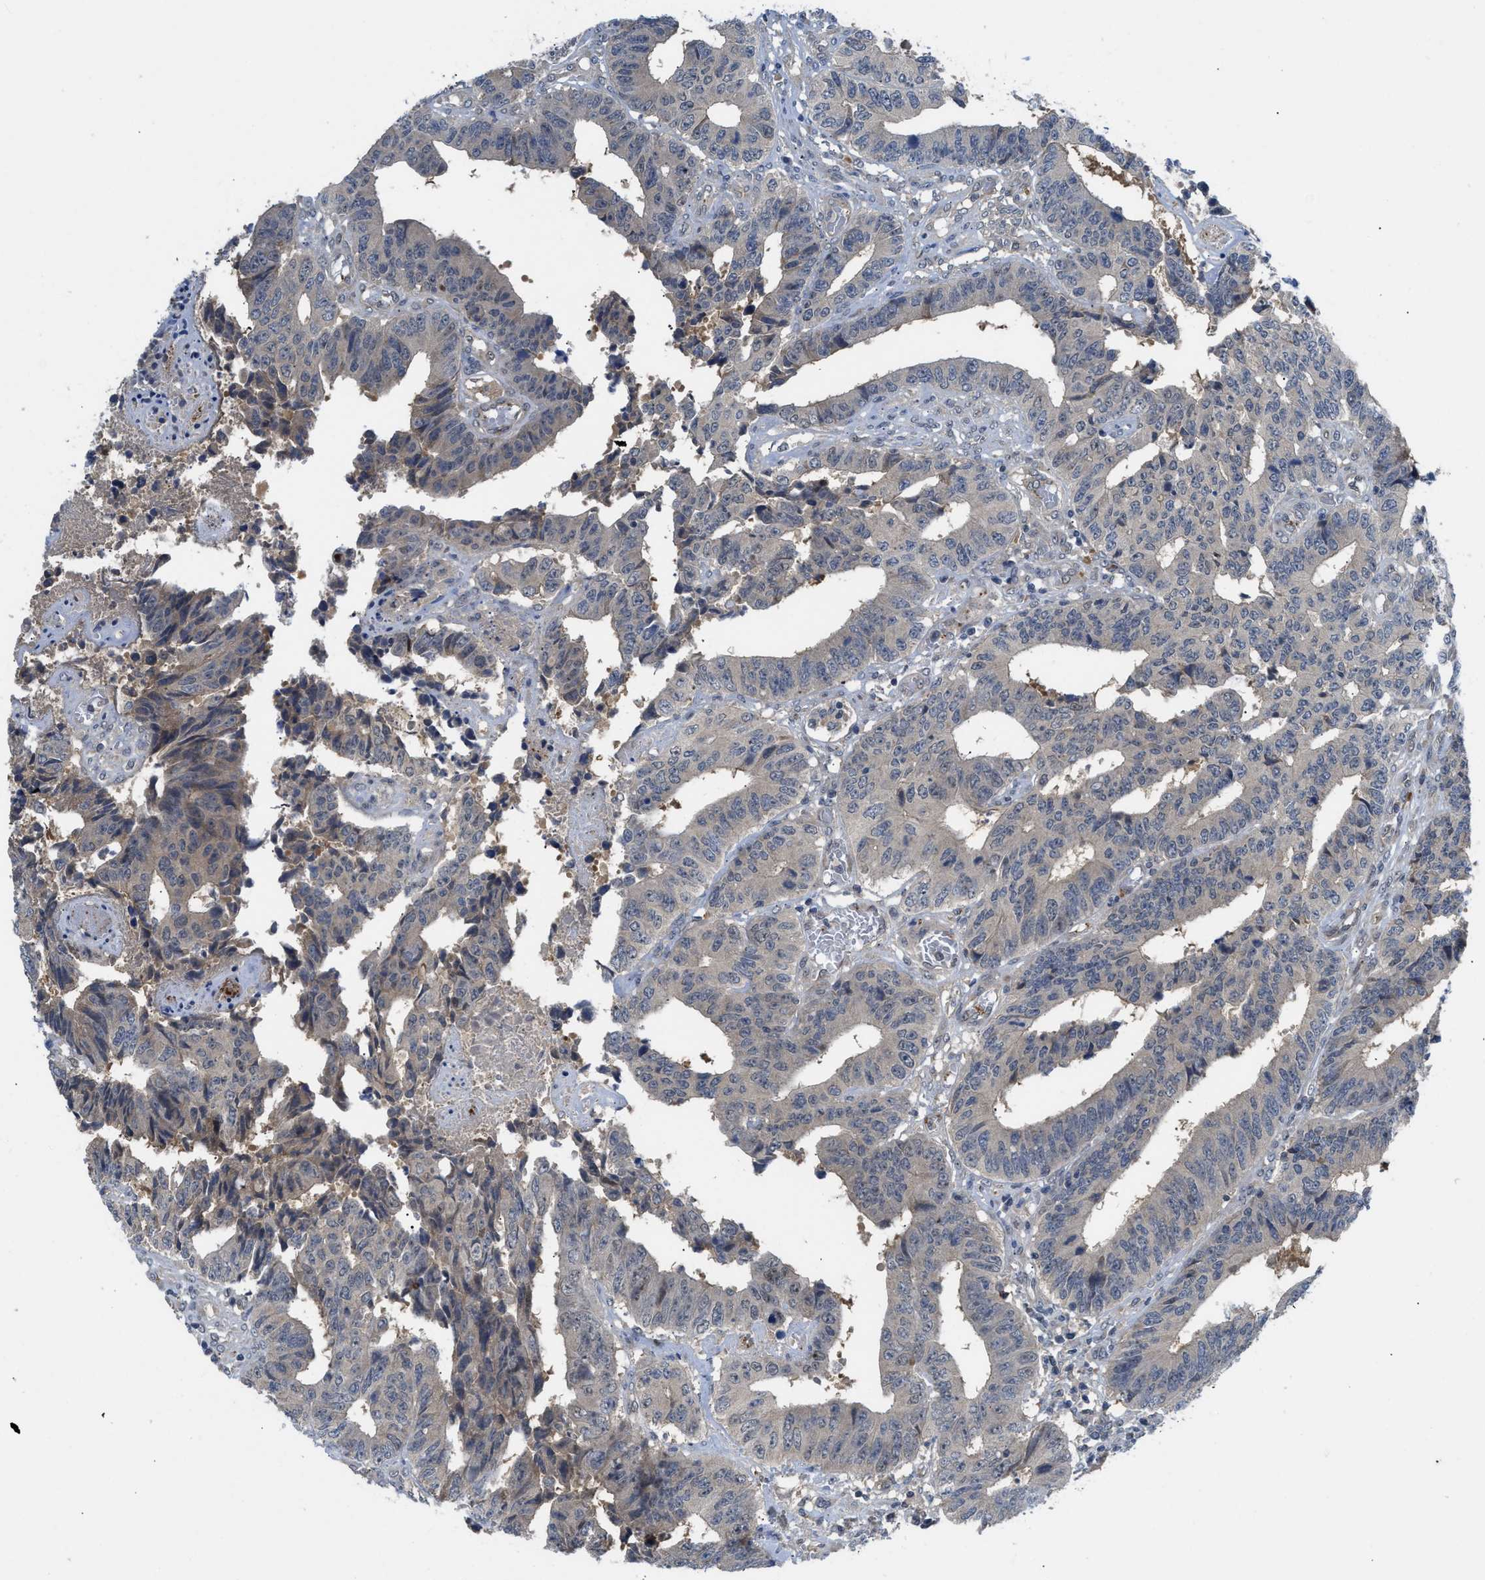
{"staining": {"intensity": "weak", "quantity": "<25%", "location": "cytoplasmic/membranous"}, "tissue": "colorectal cancer", "cell_type": "Tumor cells", "image_type": "cancer", "snomed": [{"axis": "morphology", "description": "Adenocarcinoma, NOS"}, {"axis": "topography", "description": "Rectum"}], "caption": "Immunohistochemistry (IHC) image of neoplastic tissue: human colorectal cancer (adenocarcinoma) stained with DAB displays no significant protein expression in tumor cells.", "gene": "ZNF251", "patient": {"sex": "male", "age": 84}}